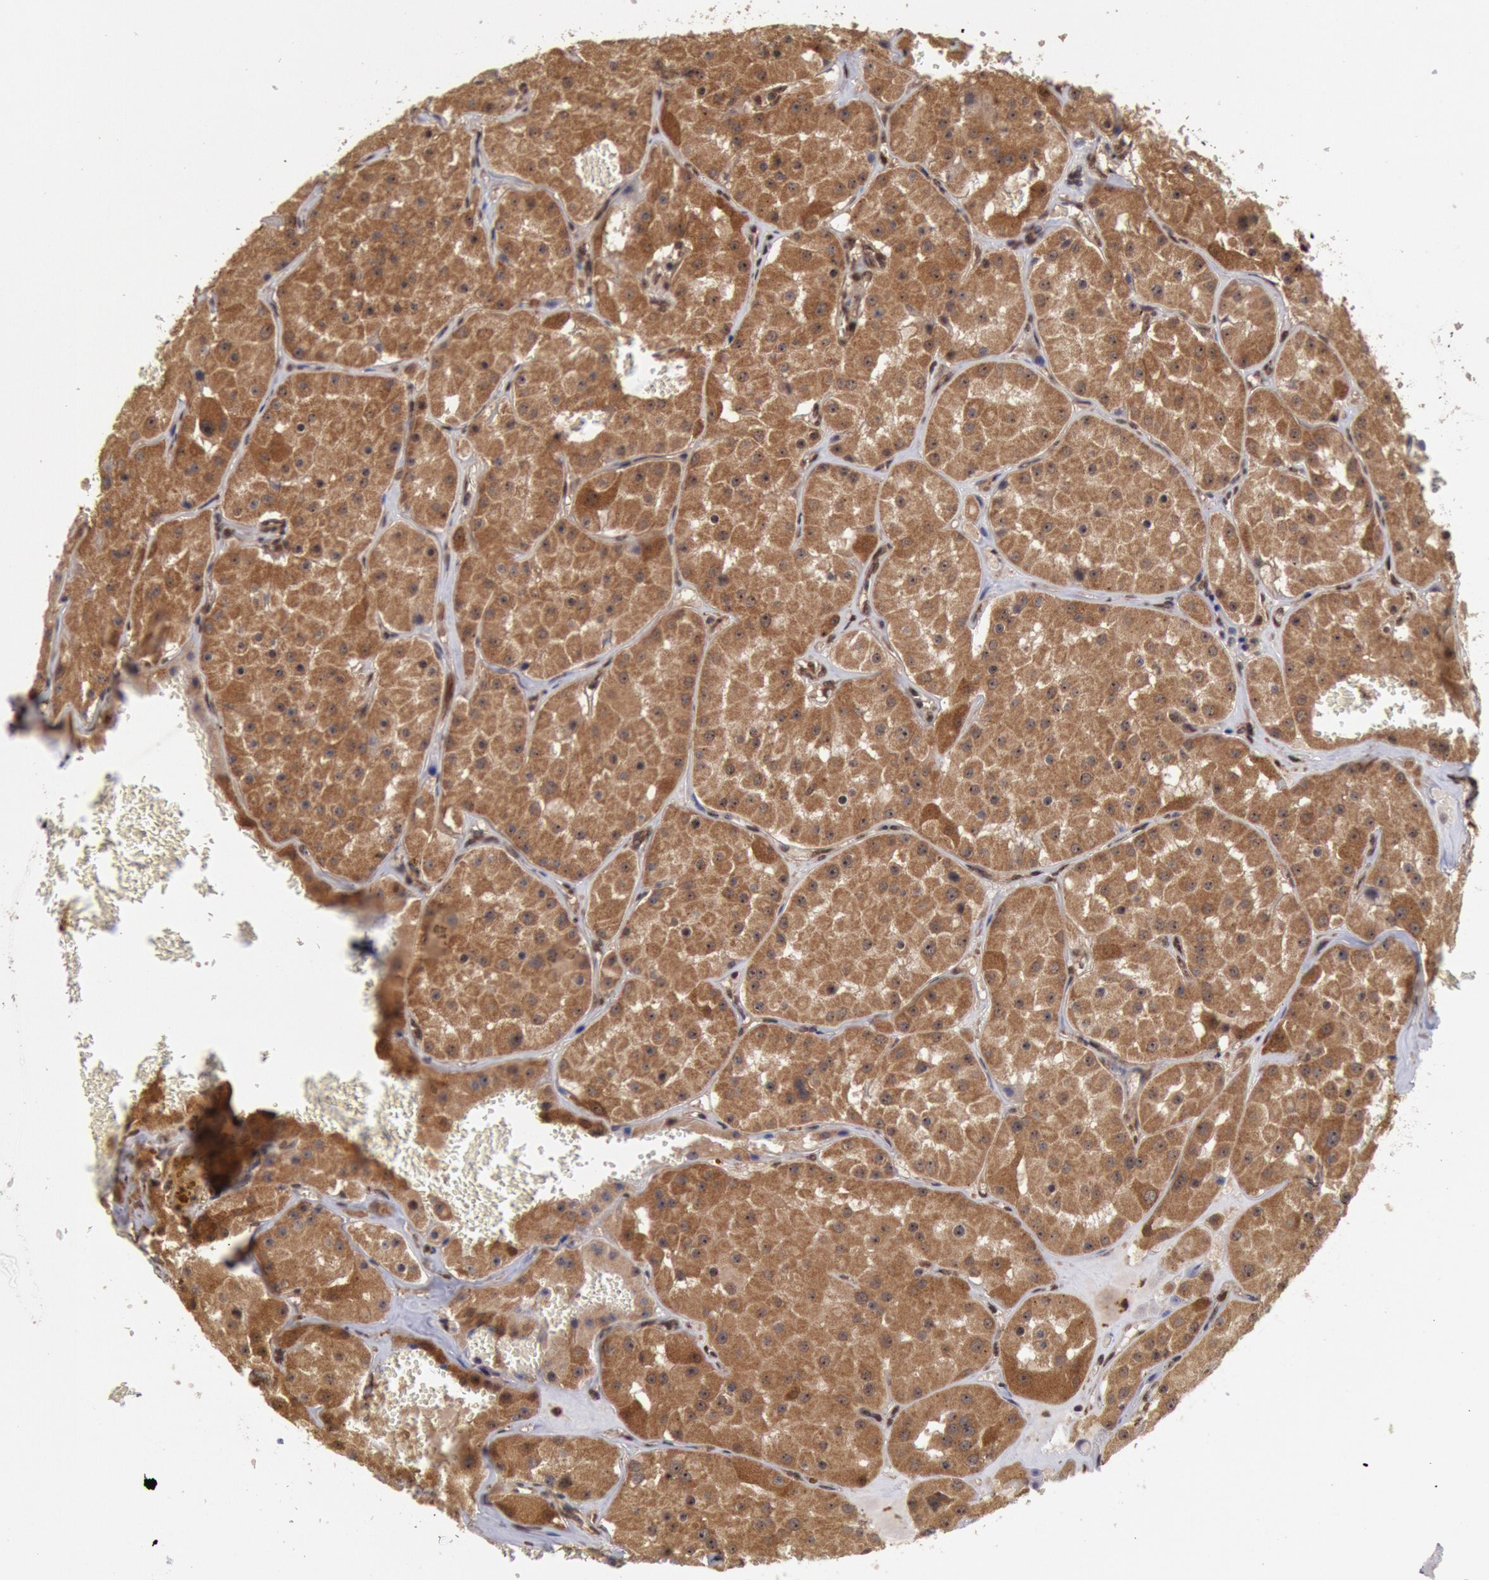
{"staining": {"intensity": "moderate", "quantity": ">75%", "location": "cytoplasmic/membranous"}, "tissue": "renal cancer", "cell_type": "Tumor cells", "image_type": "cancer", "snomed": [{"axis": "morphology", "description": "Adenocarcinoma, uncertain malignant potential"}, {"axis": "topography", "description": "Kidney"}], "caption": "Immunohistochemical staining of human adenocarcinoma,  uncertain malignant potential (renal) reveals medium levels of moderate cytoplasmic/membranous protein expression in about >75% of tumor cells. The protein of interest is stained brown, and the nuclei are stained in blue (DAB (3,3'-diaminobenzidine) IHC with brightfield microscopy, high magnification).", "gene": "STX17", "patient": {"sex": "male", "age": 63}}